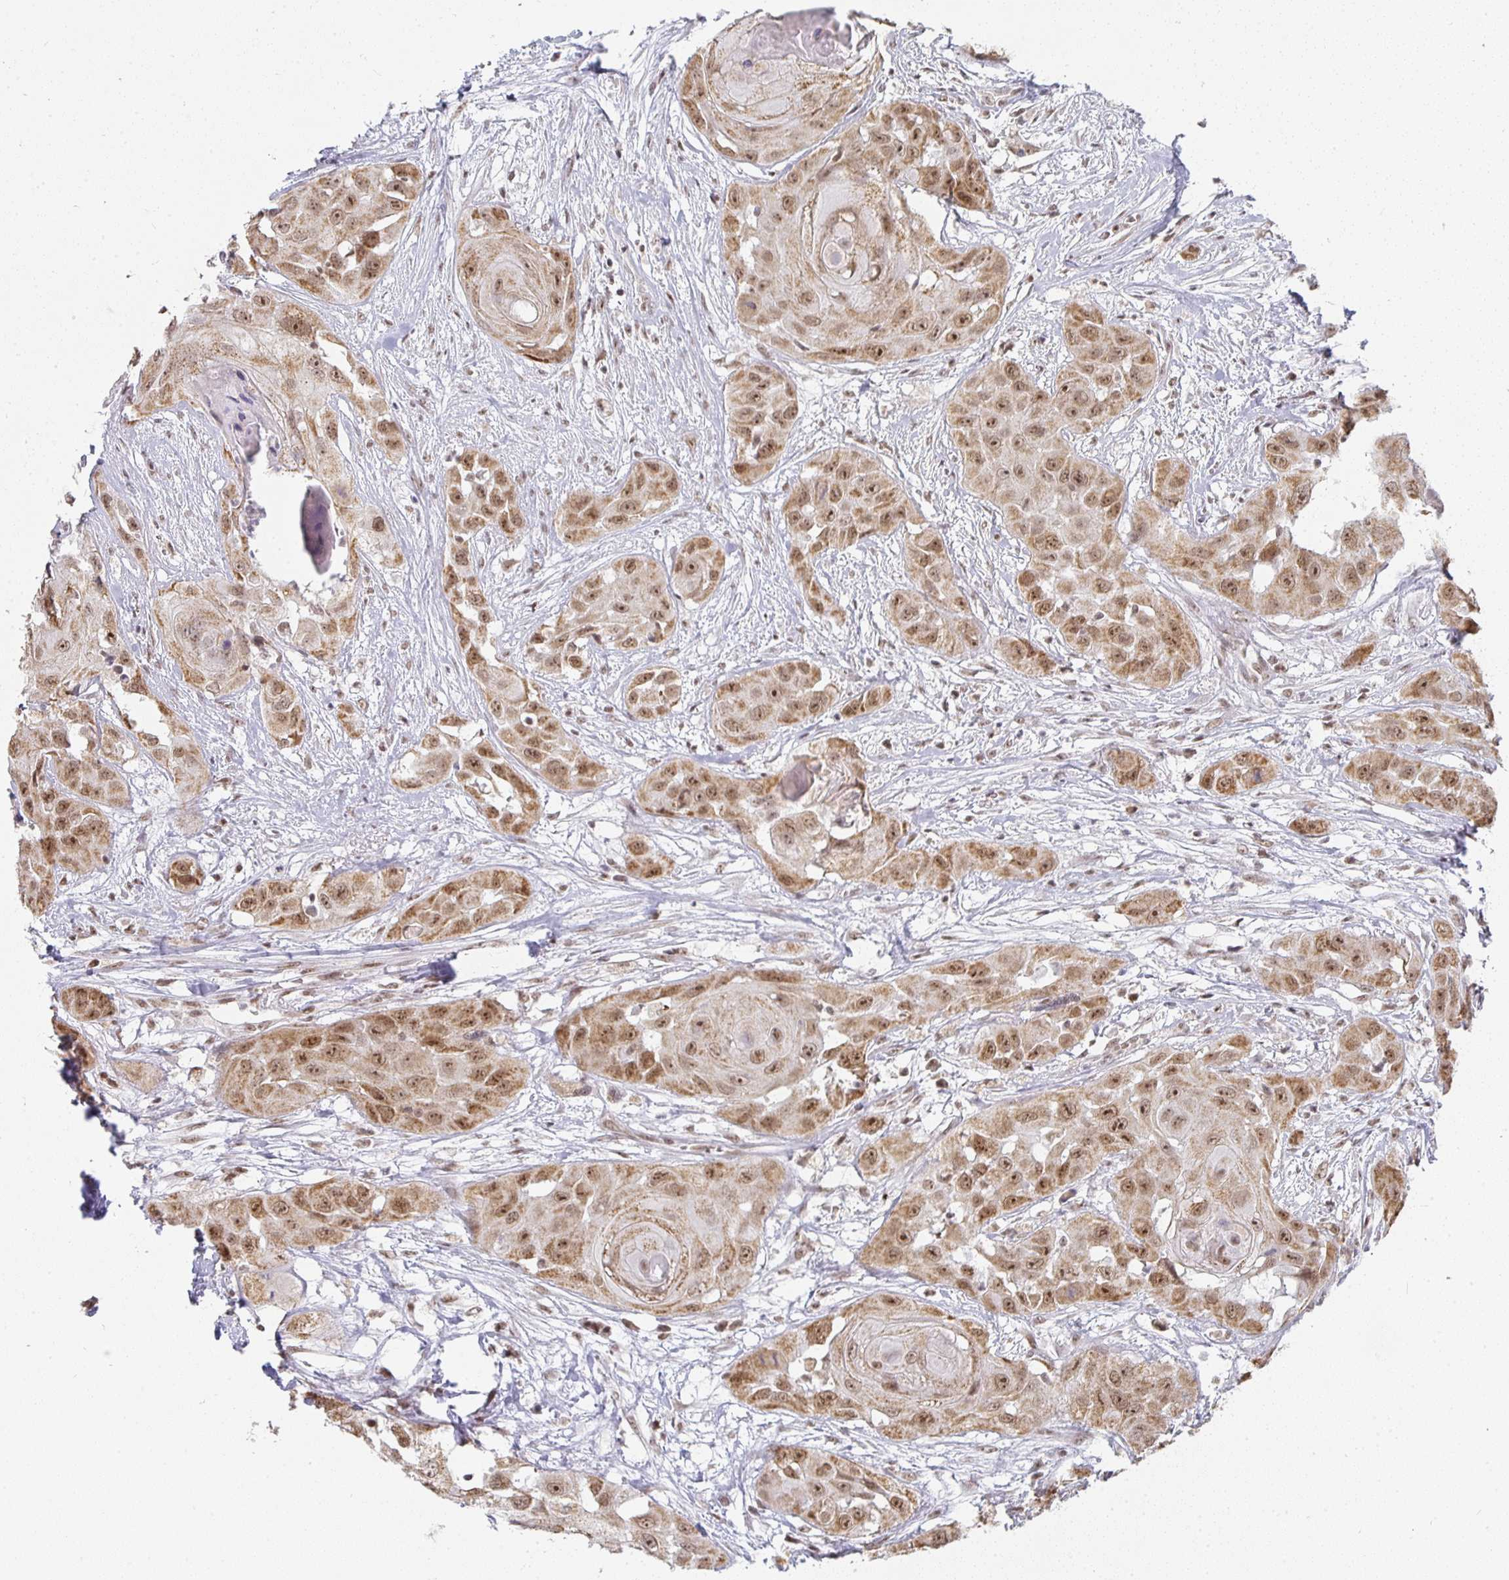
{"staining": {"intensity": "moderate", "quantity": ">75%", "location": "cytoplasmic/membranous,nuclear"}, "tissue": "head and neck cancer", "cell_type": "Tumor cells", "image_type": "cancer", "snomed": [{"axis": "morphology", "description": "Squamous cell carcinoma, NOS"}, {"axis": "topography", "description": "Head-Neck"}], "caption": "Tumor cells display moderate cytoplasmic/membranous and nuclear expression in approximately >75% of cells in head and neck cancer (squamous cell carcinoma).", "gene": "SMARCA2", "patient": {"sex": "male", "age": 83}}